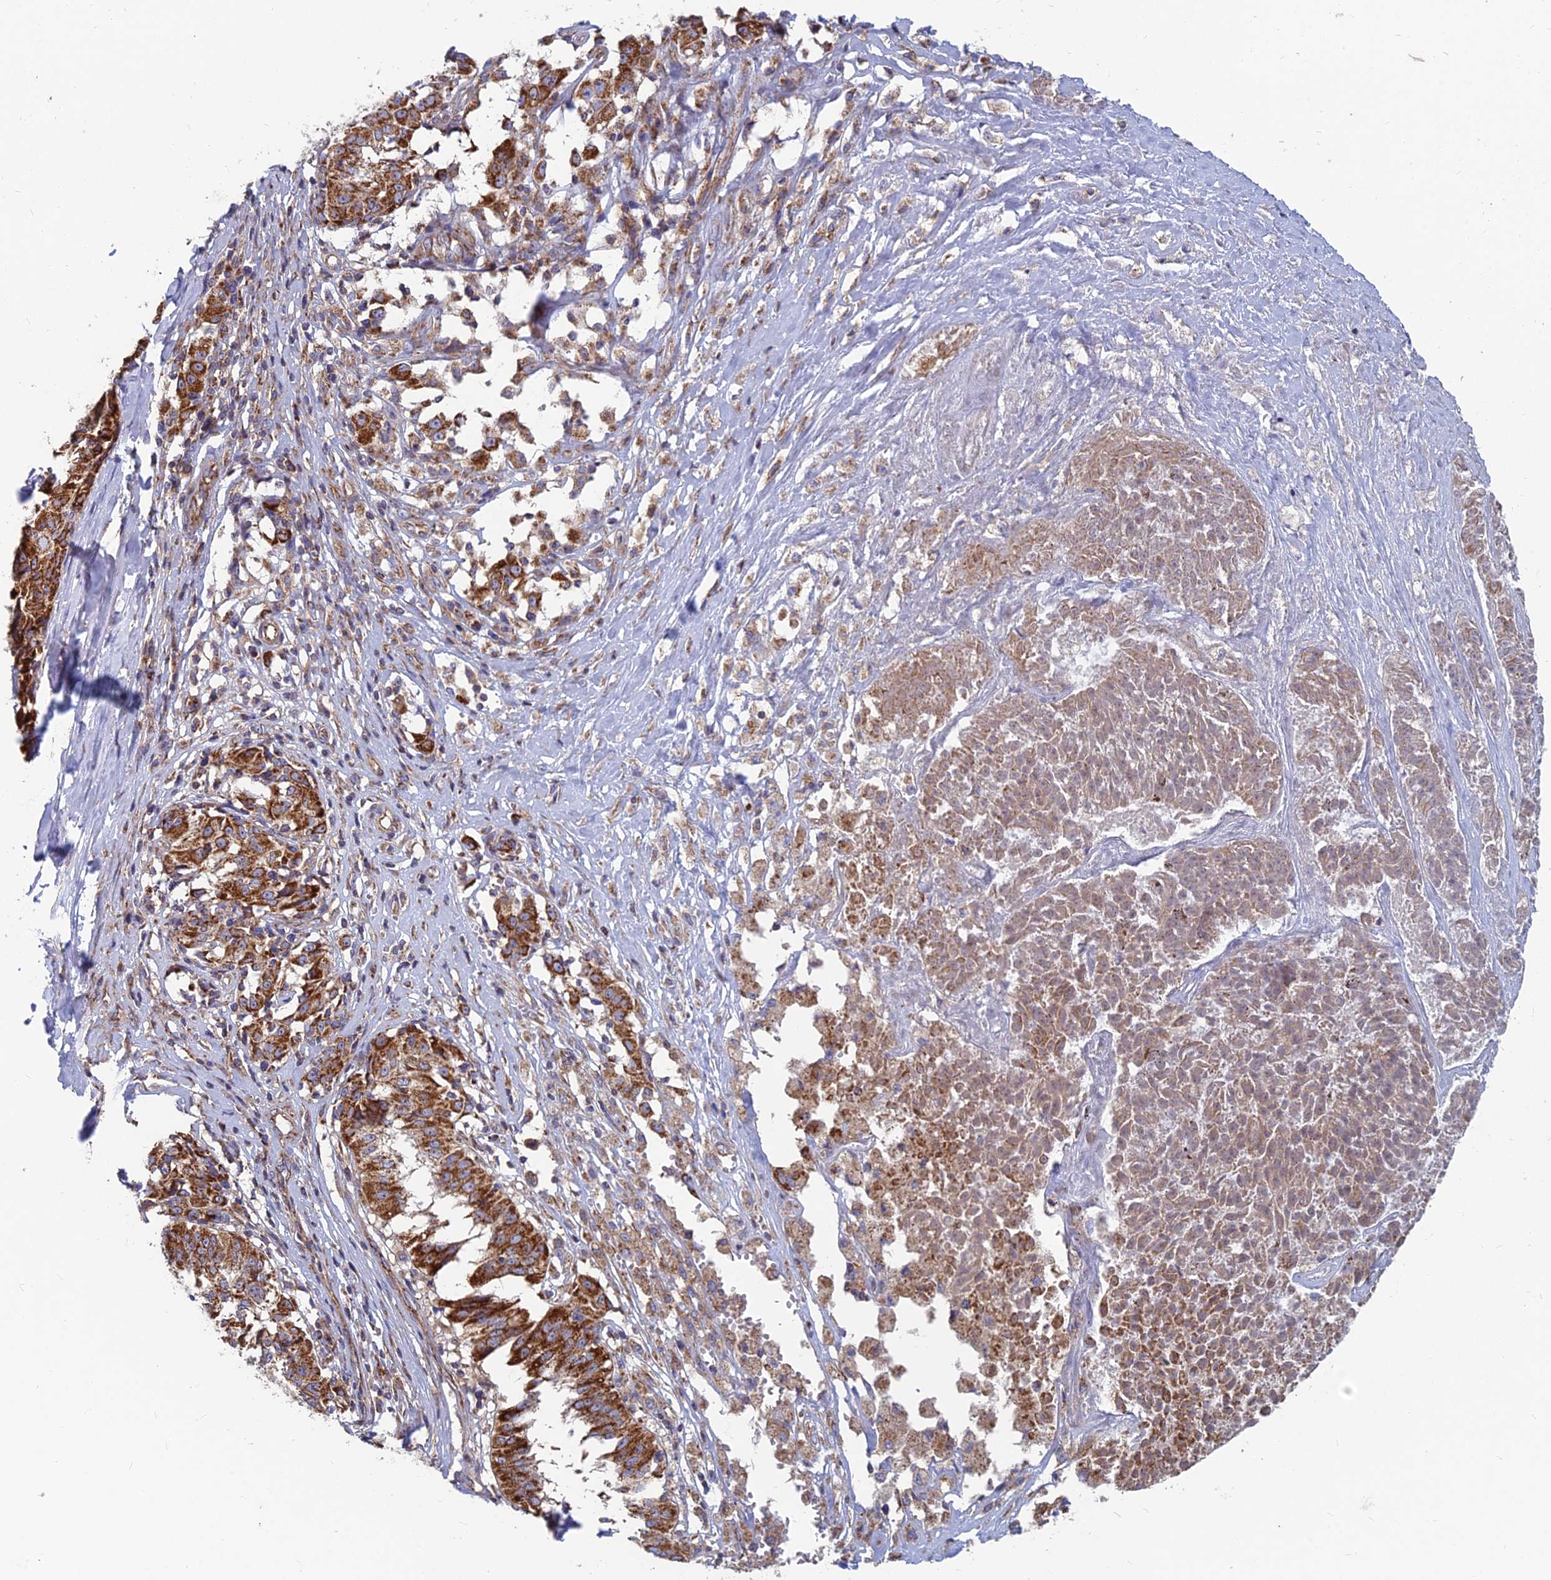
{"staining": {"intensity": "strong", "quantity": ">75%", "location": "cytoplasmic/membranous"}, "tissue": "melanoma", "cell_type": "Tumor cells", "image_type": "cancer", "snomed": [{"axis": "morphology", "description": "Malignant melanoma, NOS"}, {"axis": "topography", "description": "Skin"}], "caption": "High-magnification brightfield microscopy of malignant melanoma stained with DAB (brown) and counterstained with hematoxylin (blue). tumor cells exhibit strong cytoplasmic/membranous positivity is appreciated in approximately>75% of cells.", "gene": "MRPS9", "patient": {"sex": "female", "age": 72}}